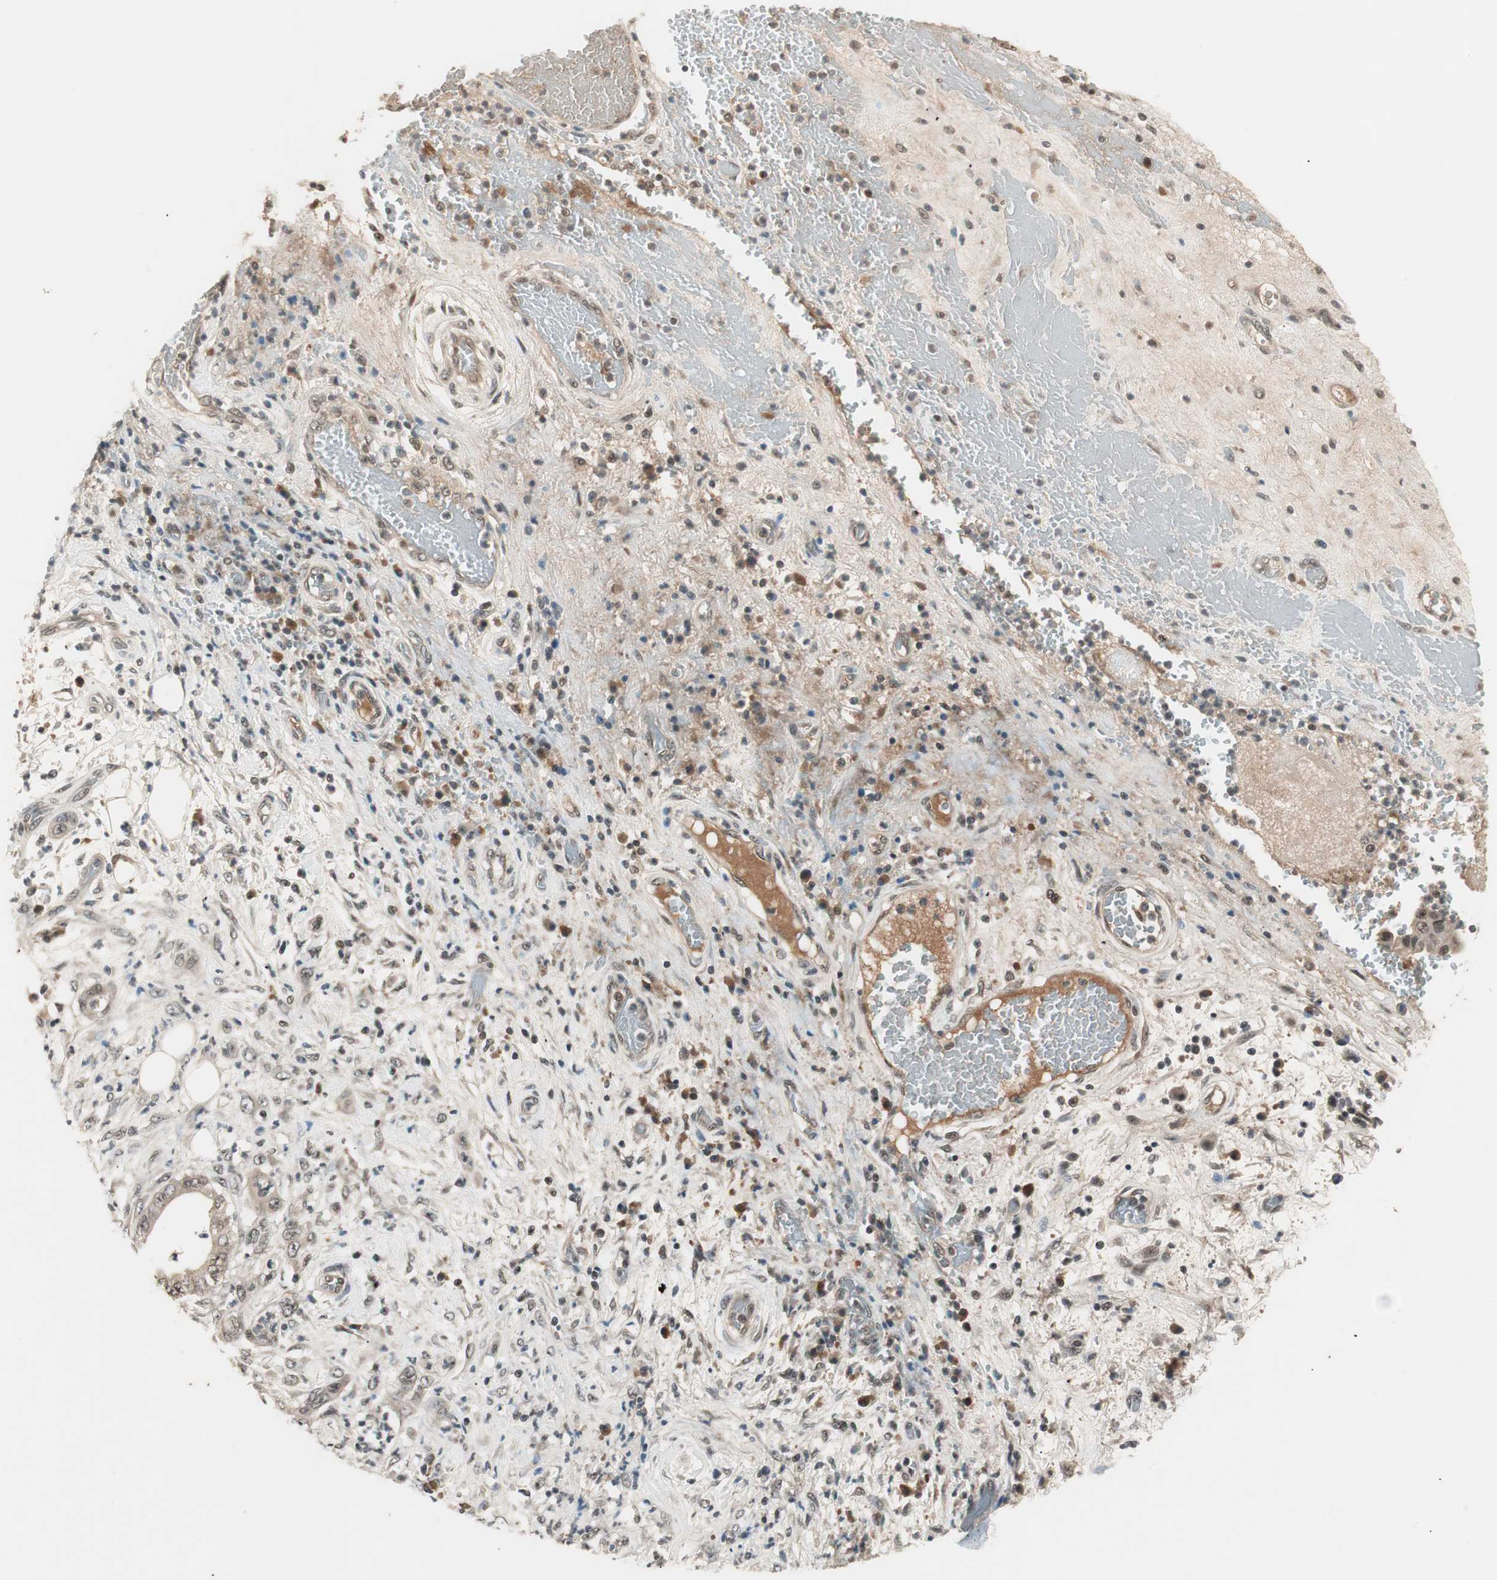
{"staining": {"intensity": "weak", "quantity": "25%-75%", "location": "cytoplasmic/membranous"}, "tissue": "stomach cancer", "cell_type": "Tumor cells", "image_type": "cancer", "snomed": [{"axis": "morphology", "description": "Adenocarcinoma, NOS"}, {"axis": "topography", "description": "Stomach"}], "caption": "Immunohistochemistry image of neoplastic tissue: stomach cancer stained using immunohistochemistry exhibits low levels of weak protein expression localized specifically in the cytoplasmic/membranous of tumor cells, appearing as a cytoplasmic/membranous brown color.", "gene": "NFRKB", "patient": {"sex": "female", "age": 73}}